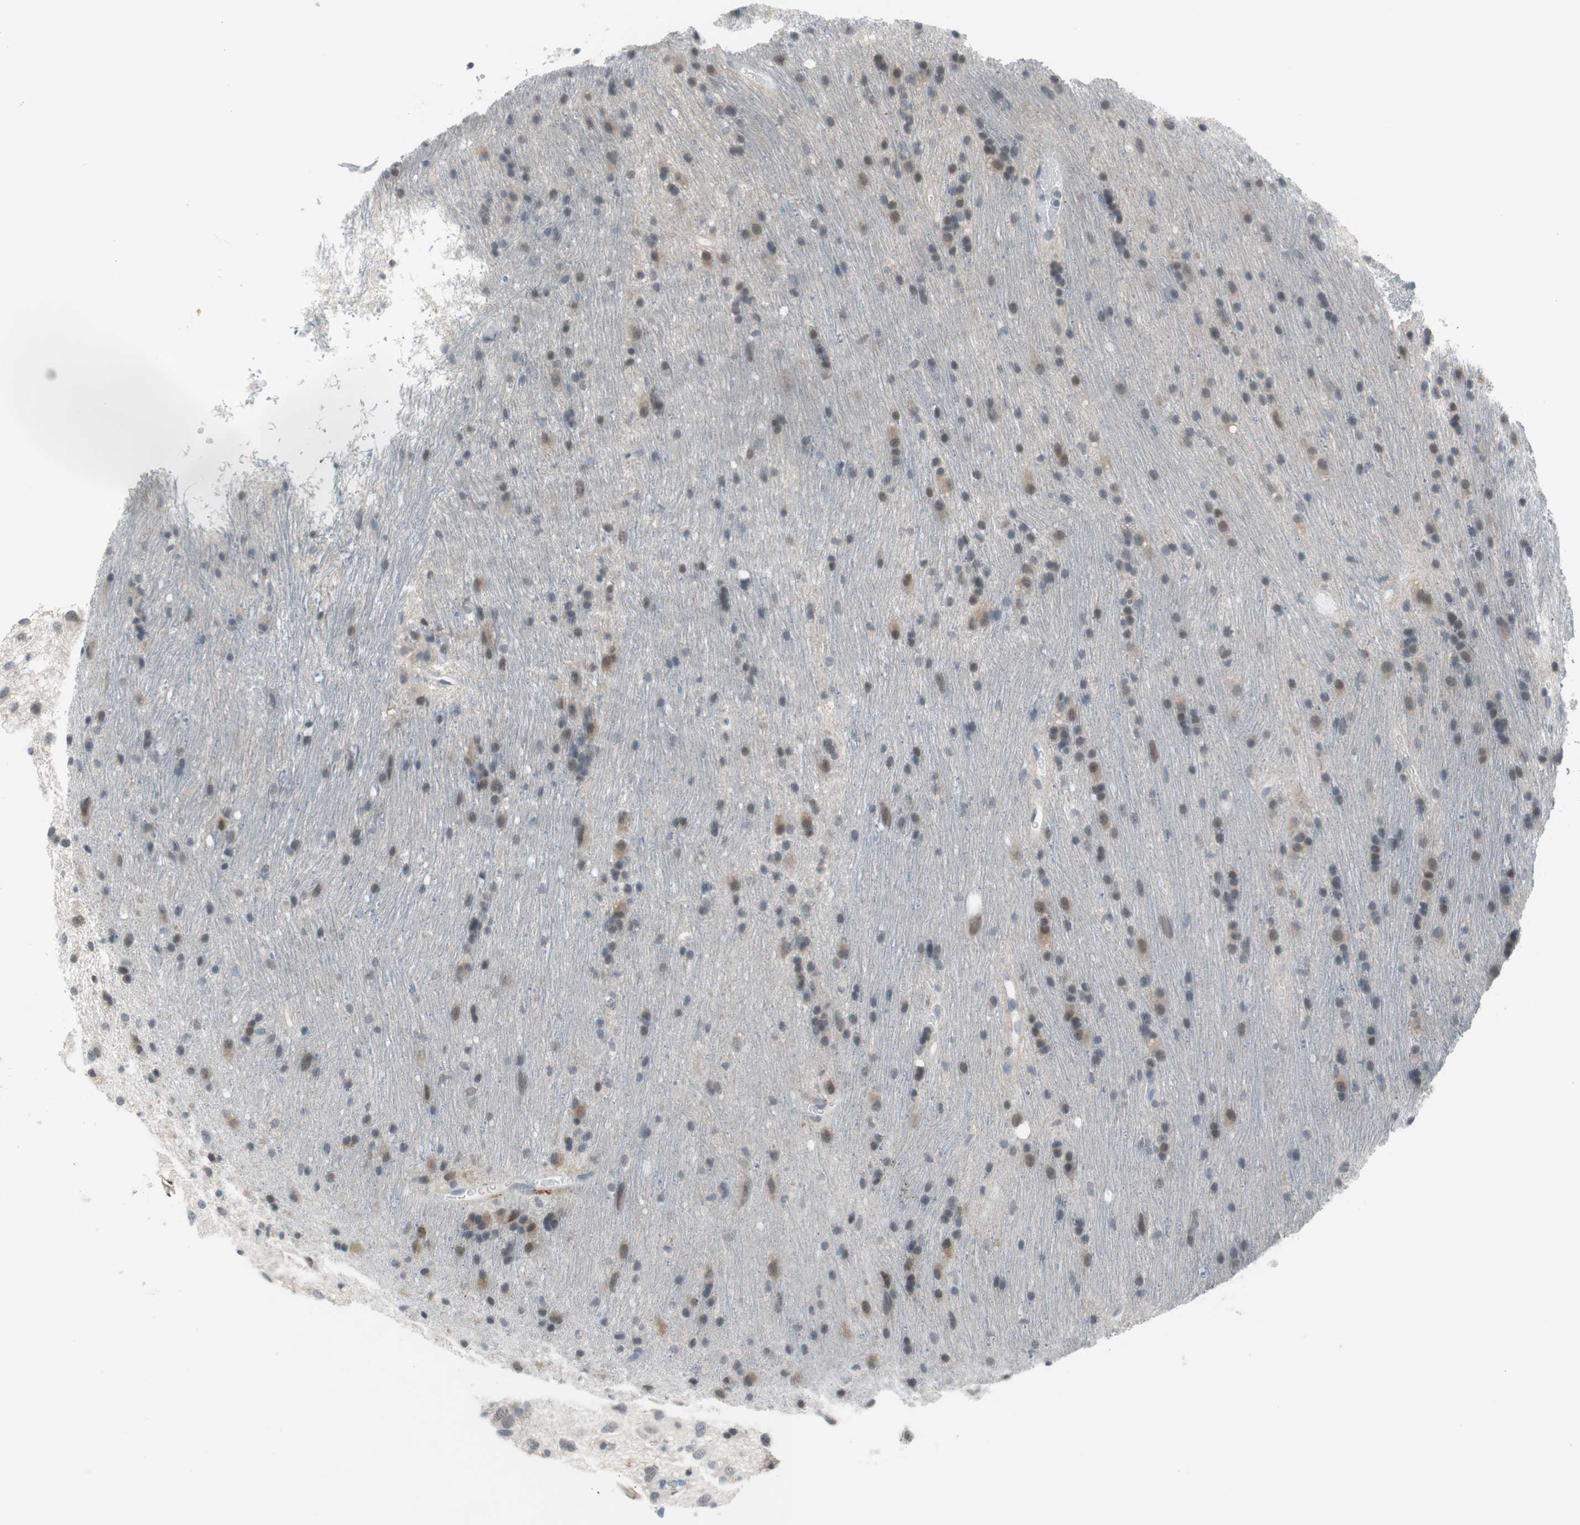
{"staining": {"intensity": "weak", "quantity": "25%-75%", "location": "cytoplasmic/membranous"}, "tissue": "glioma", "cell_type": "Tumor cells", "image_type": "cancer", "snomed": [{"axis": "morphology", "description": "Glioma, malignant, Low grade"}, {"axis": "topography", "description": "Brain"}], "caption": "The photomicrograph exhibits a brown stain indicating the presence of a protein in the cytoplasmic/membranous of tumor cells in glioma.", "gene": "GRHL1", "patient": {"sex": "male", "age": 77}}